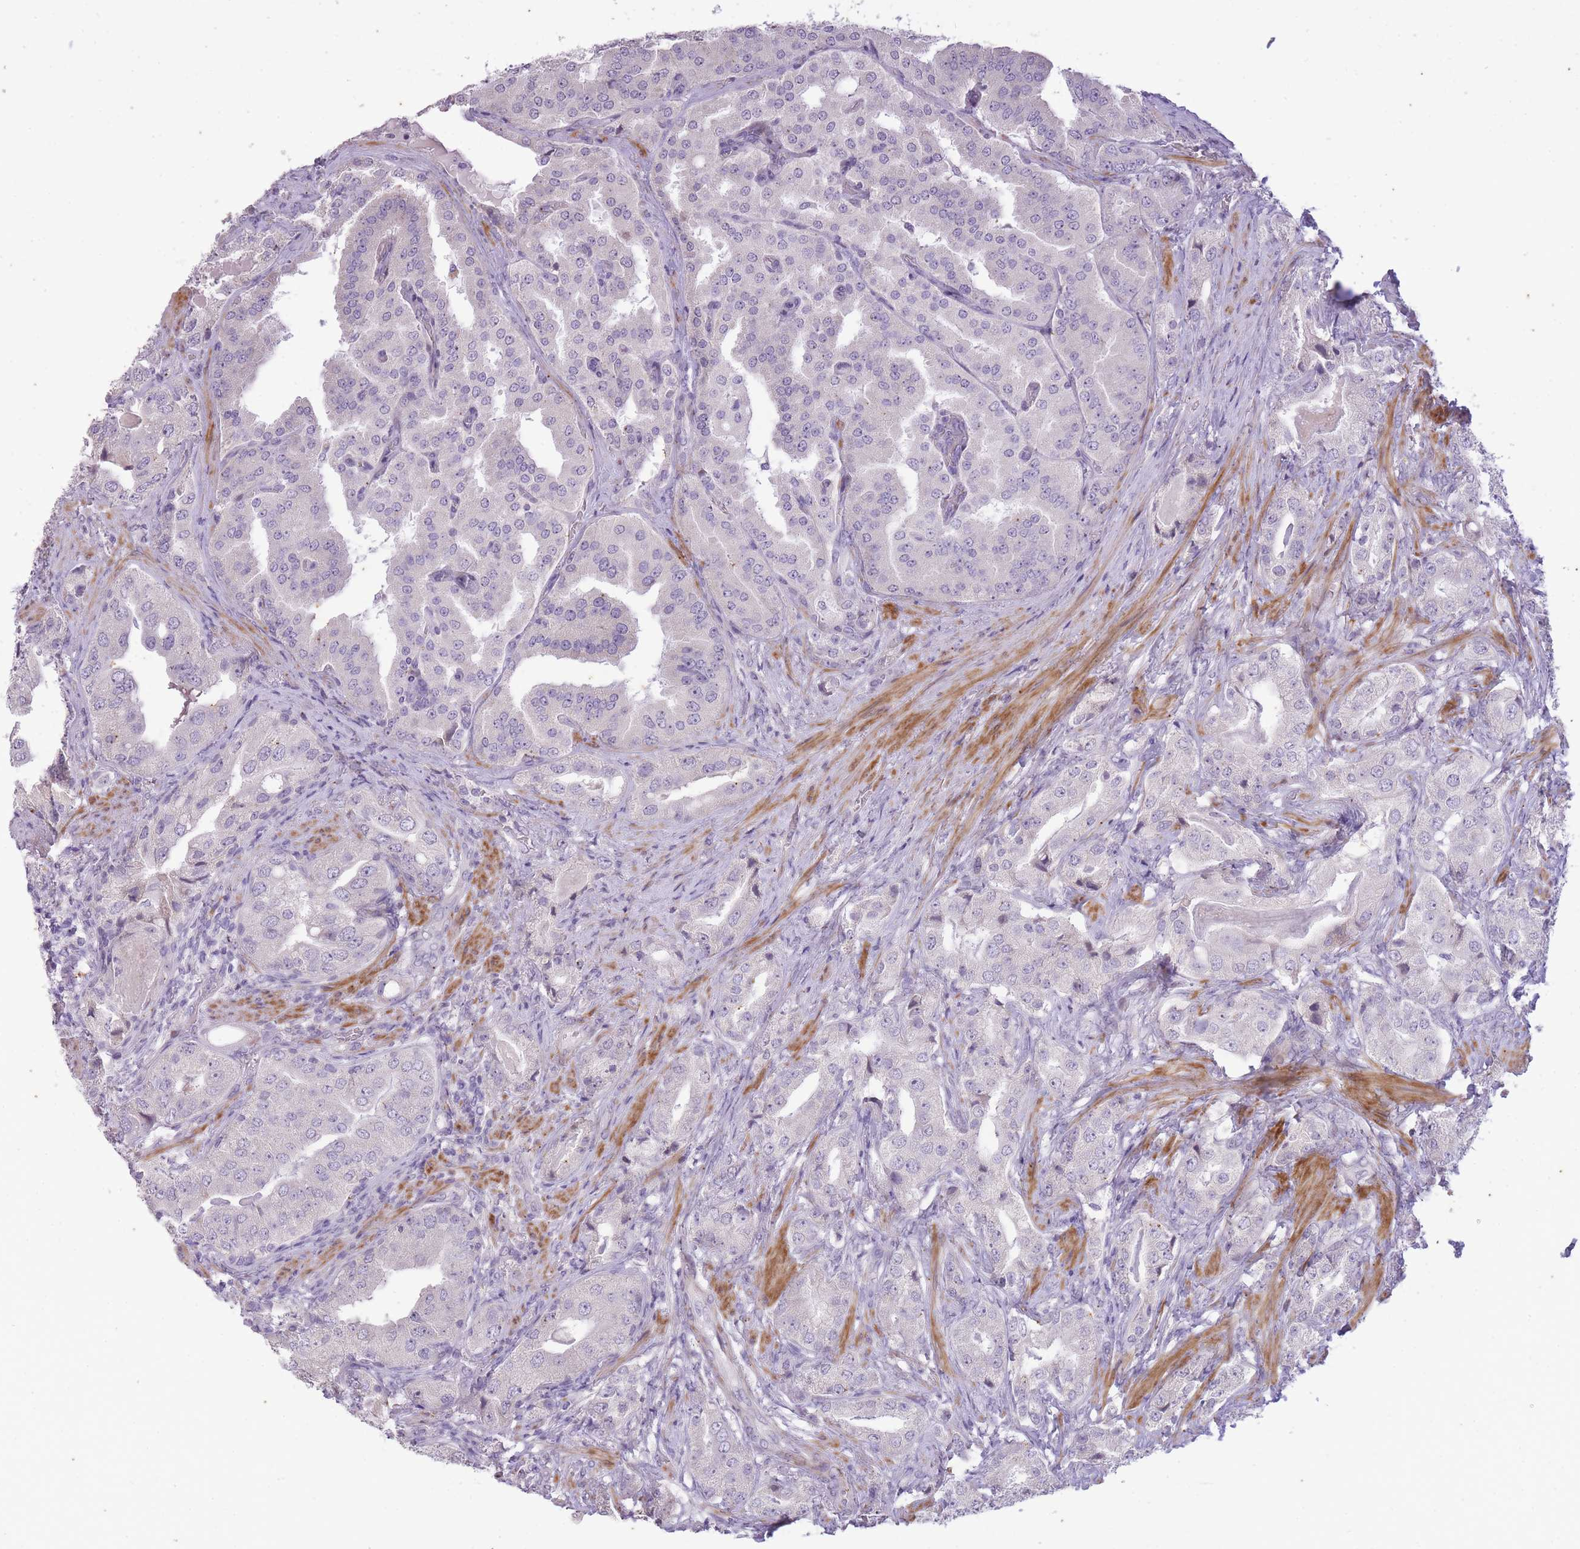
{"staining": {"intensity": "negative", "quantity": "none", "location": "none"}, "tissue": "prostate cancer", "cell_type": "Tumor cells", "image_type": "cancer", "snomed": [{"axis": "morphology", "description": "Adenocarcinoma, High grade"}, {"axis": "topography", "description": "Prostate"}], "caption": "This is an immunohistochemistry histopathology image of human adenocarcinoma (high-grade) (prostate). There is no expression in tumor cells.", "gene": "CNTNAP3", "patient": {"sex": "male", "age": 63}}